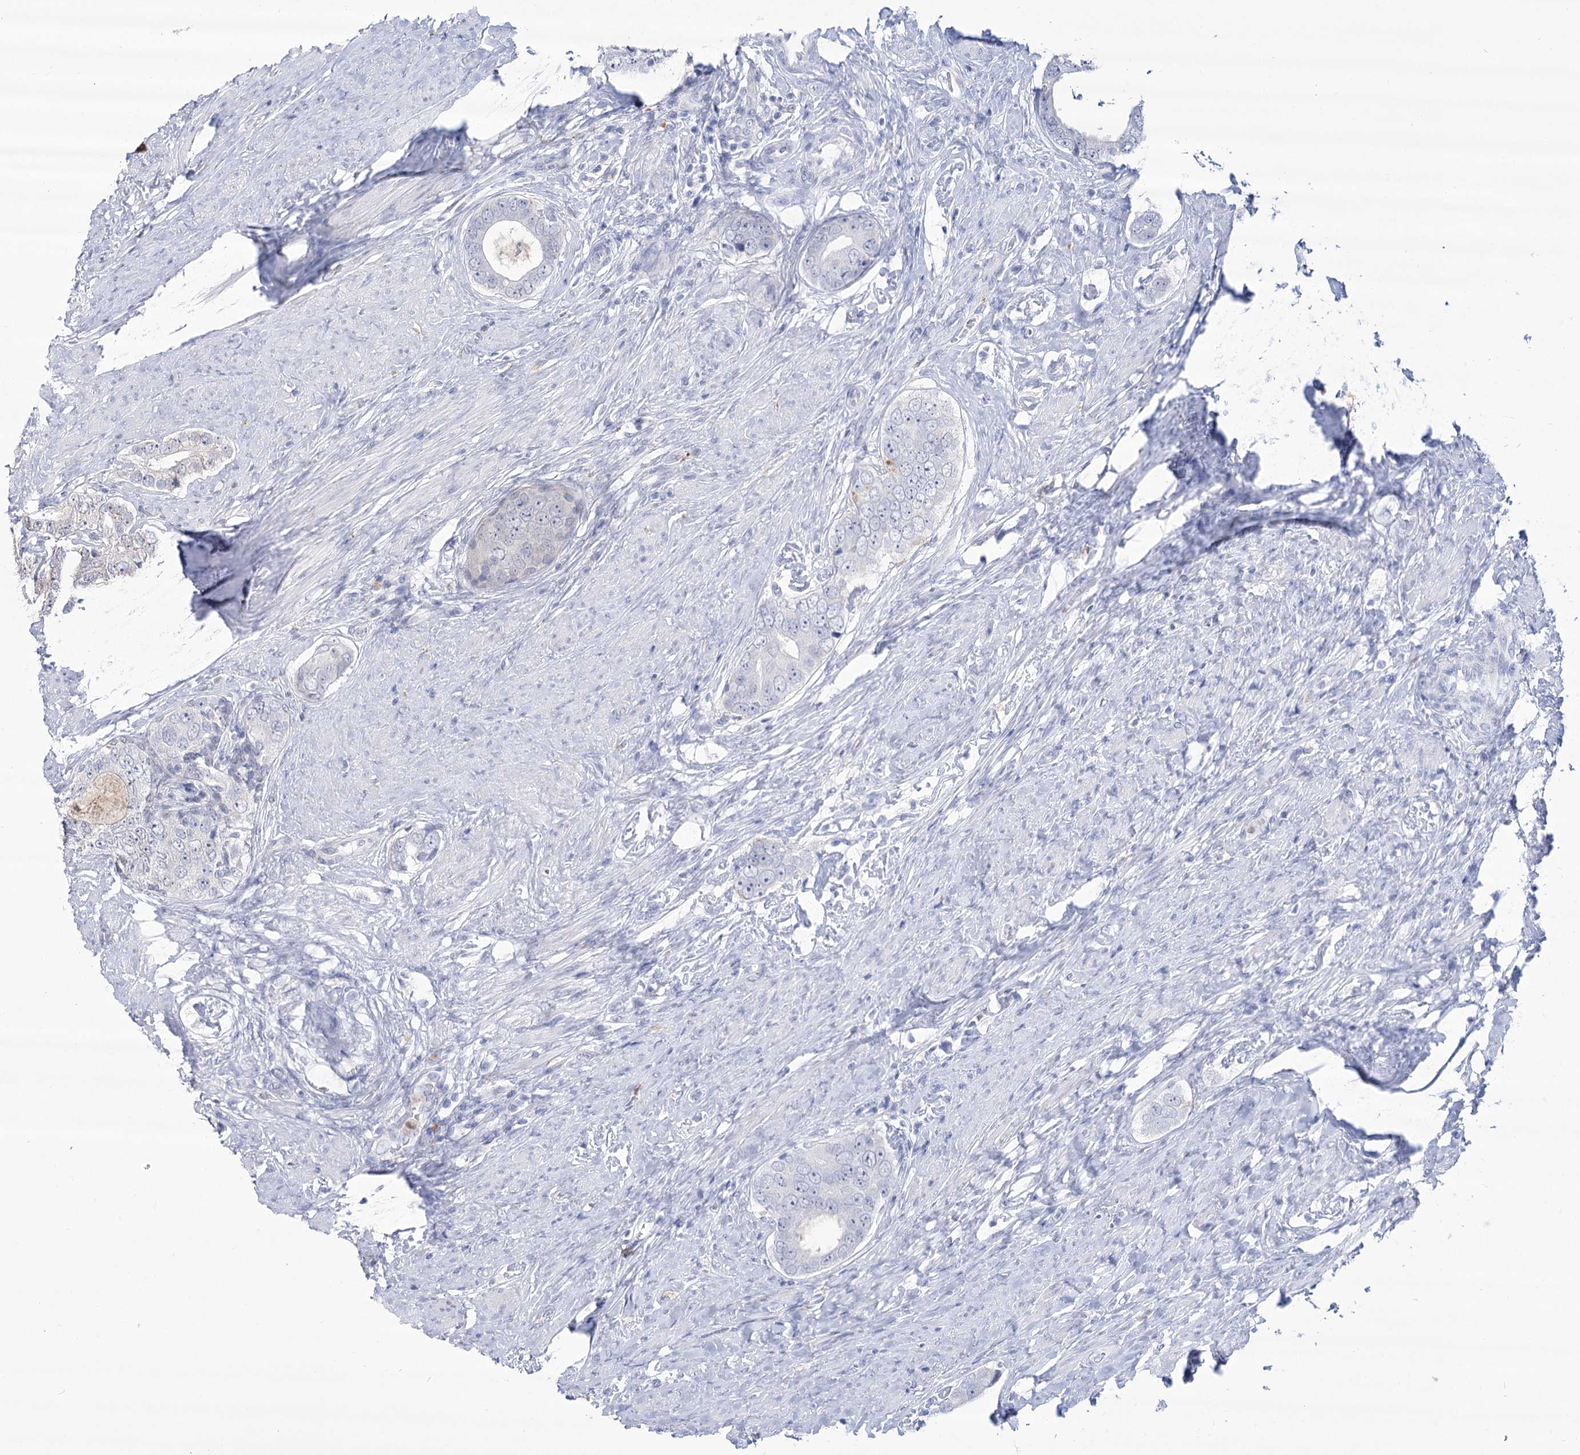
{"staining": {"intensity": "negative", "quantity": "none", "location": "none"}, "tissue": "prostate cancer", "cell_type": "Tumor cells", "image_type": "cancer", "snomed": [{"axis": "morphology", "description": "Adenocarcinoma, High grade"}, {"axis": "topography", "description": "Prostate"}], "caption": "This micrograph is of prostate adenocarcinoma (high-grade) stained with IHC to label a protein in brown with the nuclei are counter-stained blue. There is no staining in tumor cells.", "gene": "SIAE", "patient": {"sex": "male", "age": 56}}